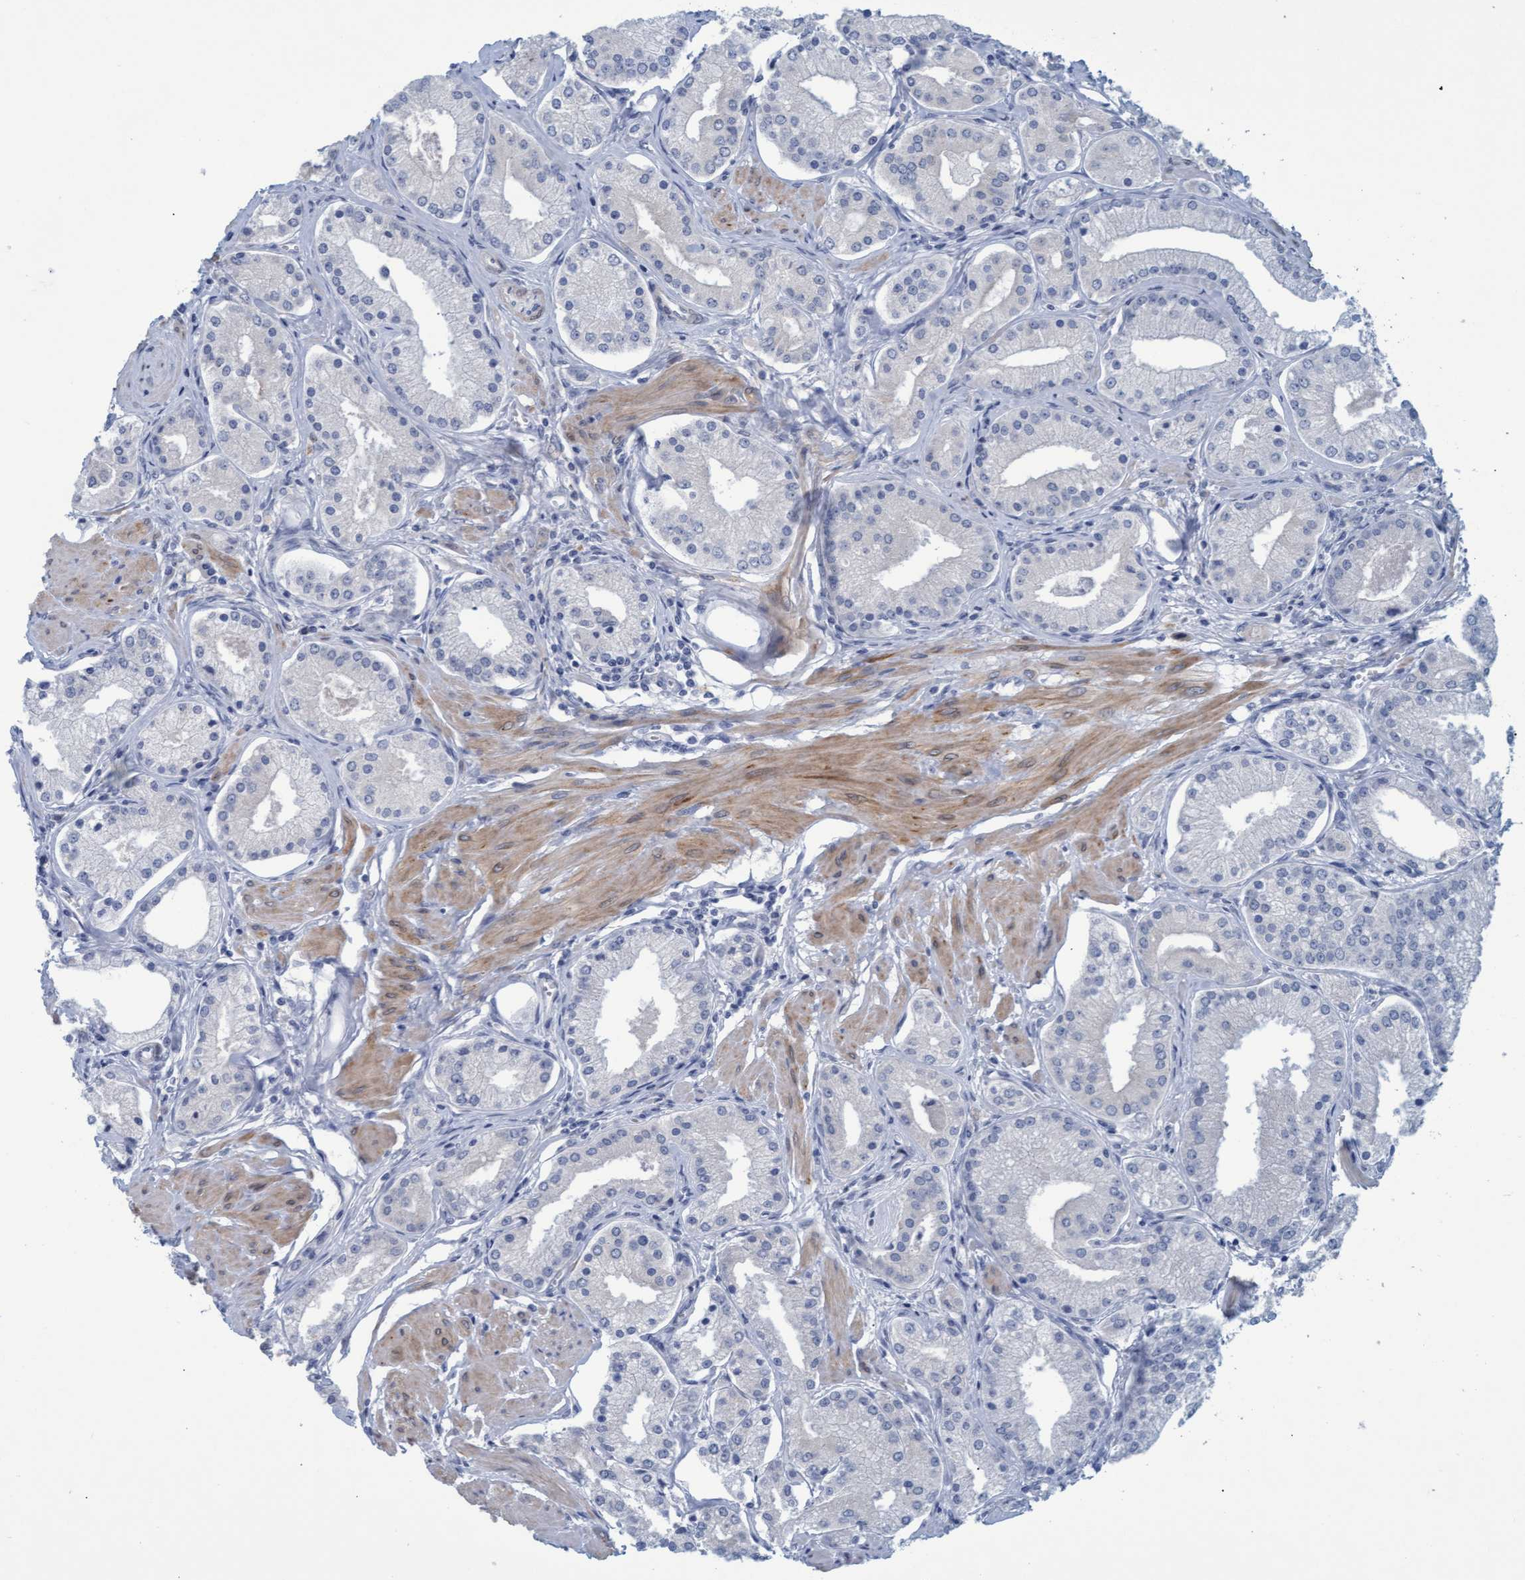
{"staining": {"intensity": "negative", "quantity": "none", "location": "none"}, "tissue": "prostate cancer", "cell_type": "Tumor cells", "image_type": "cancer", "snomed": [{"axis": "morphology", "description": "Adenocarcinoma, High grade"}, {"axis": "topography", "description": "Prostate"}], "caption": "Tumor cells show no significant staining in prostate cancer.", "gene": "SSTR3", "patient": {"sex": "male", "age": 66}}